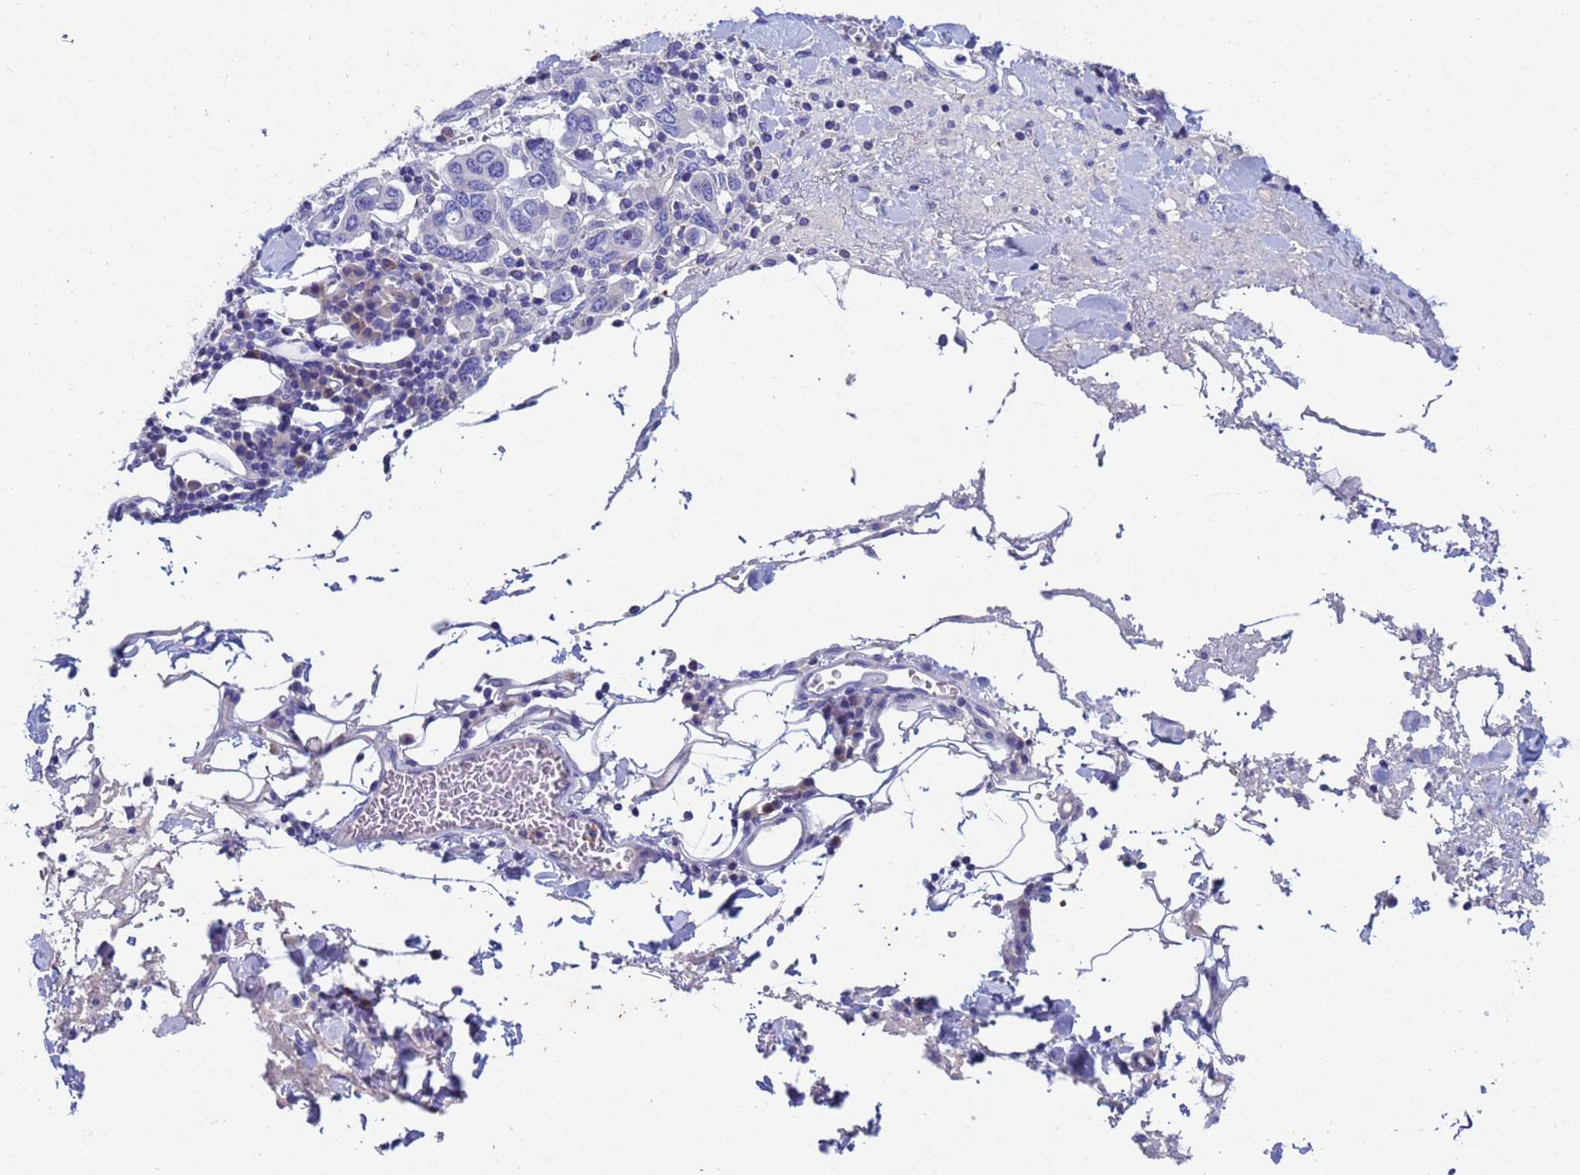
{"staining": {"intensity": "negative", "quantity": "none", "location": "none"}, "tissue": "stomach cancer", "cell_type": "Tumor cells", "image_type": "cancer", "snomed": [{"axis": "morphology", "description": "Adenocarcinoma, NOS"}, {"axis": "topography", "description": "Stomach, upper"}, {"axis": "topography", "description": "Stomach"}], "caption": "An immunohistochemistry photomicrograph of stomach adenocarcinoma is shown. There is no staining in tumor cells of stomach adenocarcinoma.", "gene": "UBE2O", "patient": {"sex": "male", "age": 62}}